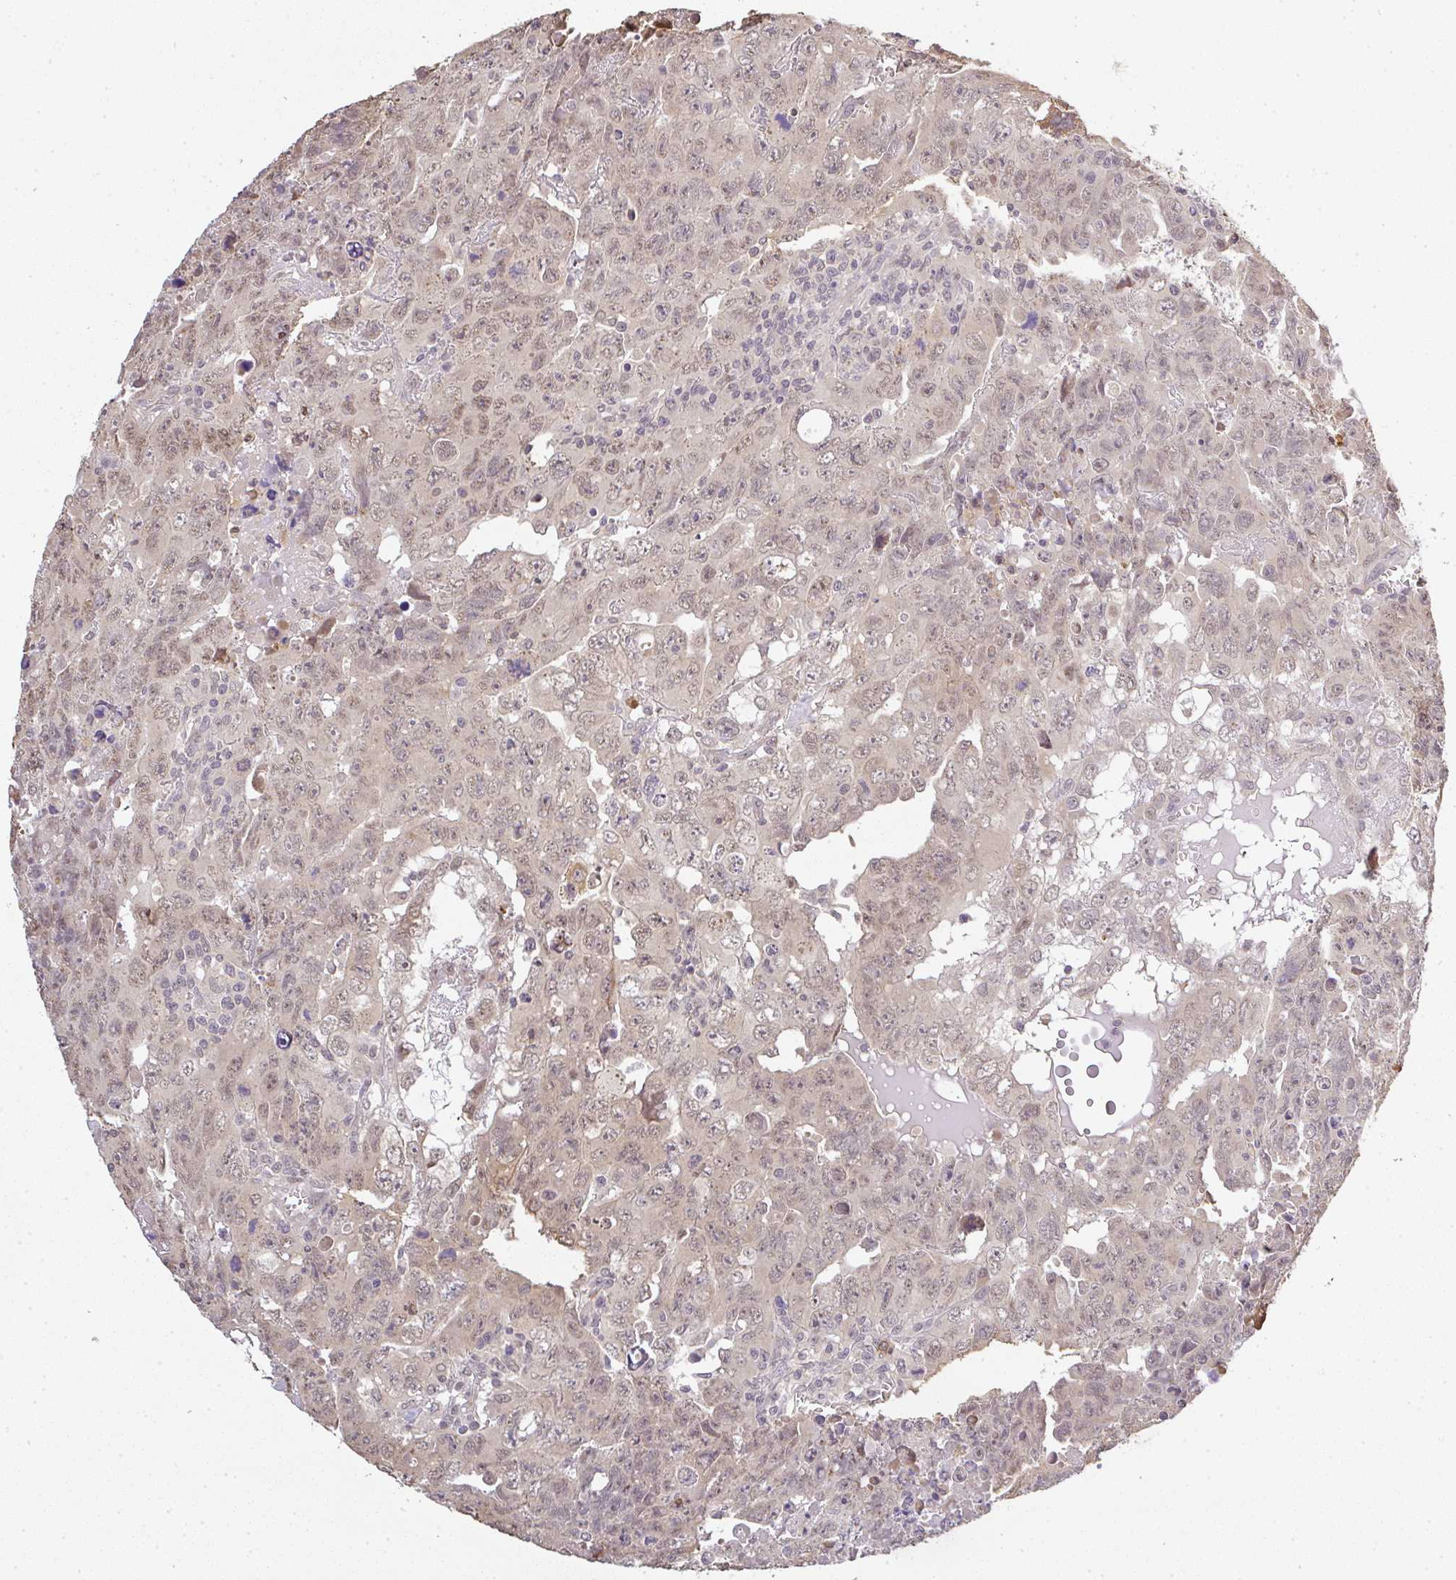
{"staining": {"intensity": "weak", "quantity": "25%-75%", "location": "cytoplasmic/membranous,nuclear"}, "tissue": "testis cancer", "cell_type": "Tumor cells", "image_type": "cancer", "snomed": [{"axis": "morphology", "description": "Carcinoma, Embryonal, NOS"}, {"axis": "topography", "description": "Testis"}], "caption": "DAB (3,3'-diaminobenzidine) immunohistochemical staining of human testis cancer reveals weak cytoplasmic/membranous and nuclear protein positivity in approximately 25%-75% of tumor cells. (Brightfield microscopy of DAB IHC at high magnification).", "gene": "FAM153A", "patient": {"sex": "male", "age": 24}}